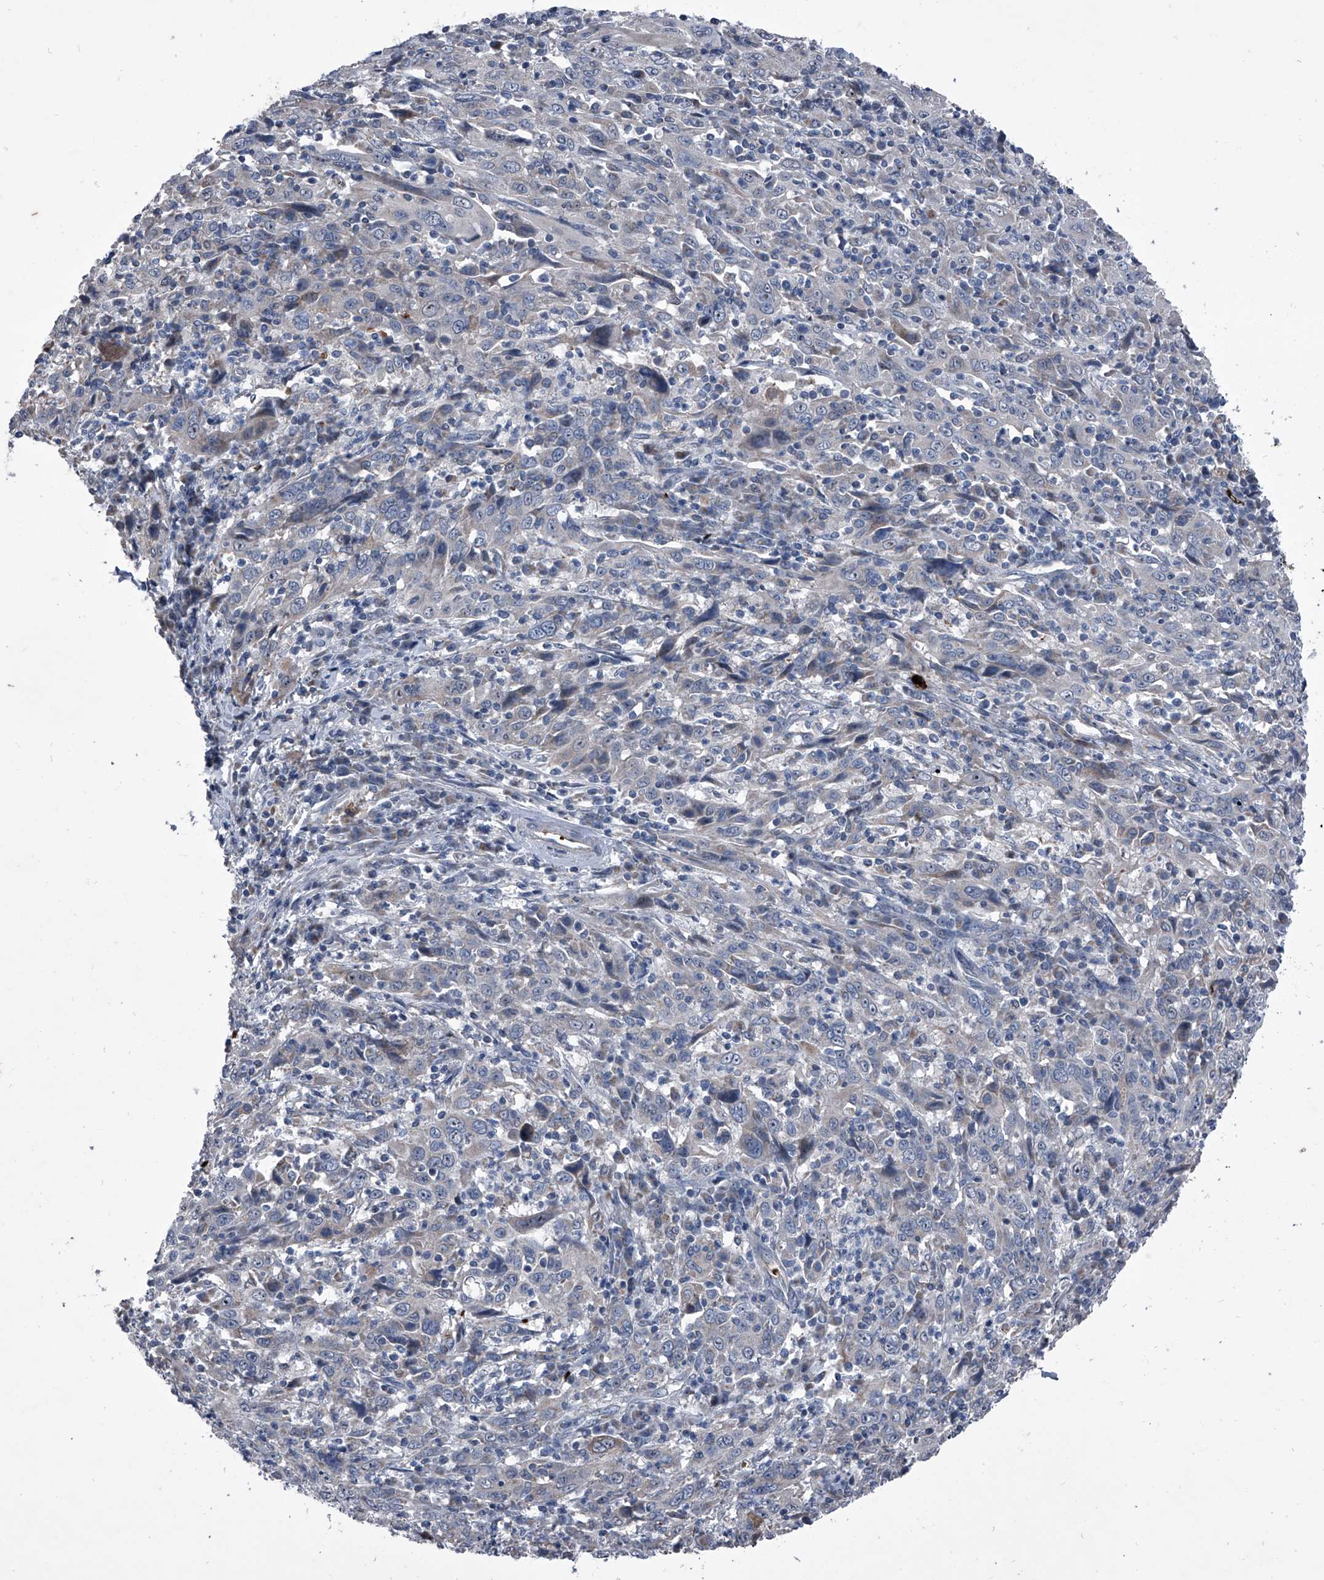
{"staining": {"intensity": "negative", "quantity": "none", "location": "none"}, "tissue": "cervical cancer", "cell_type": "Tumor cells", "image_type": "cancer", "snomed": [{"axis": "morphology", "description": "Squamous cell carcinoma, NOS"}, {"axis": "topography", "description": "Cervix"}], "caption": "DAB (3,3'-diaminobenzidine) immunohistochemical staining of cervical cancer exhibits no significant staining in tumor cells. The staining was performed using DAB to visualize the protein expression in brown, while the nuclei were stained in blue with hematoxylin (Magnification: 20x).", "gene": "CEP85L", "patient": {"sex": "female", "age": 46}}